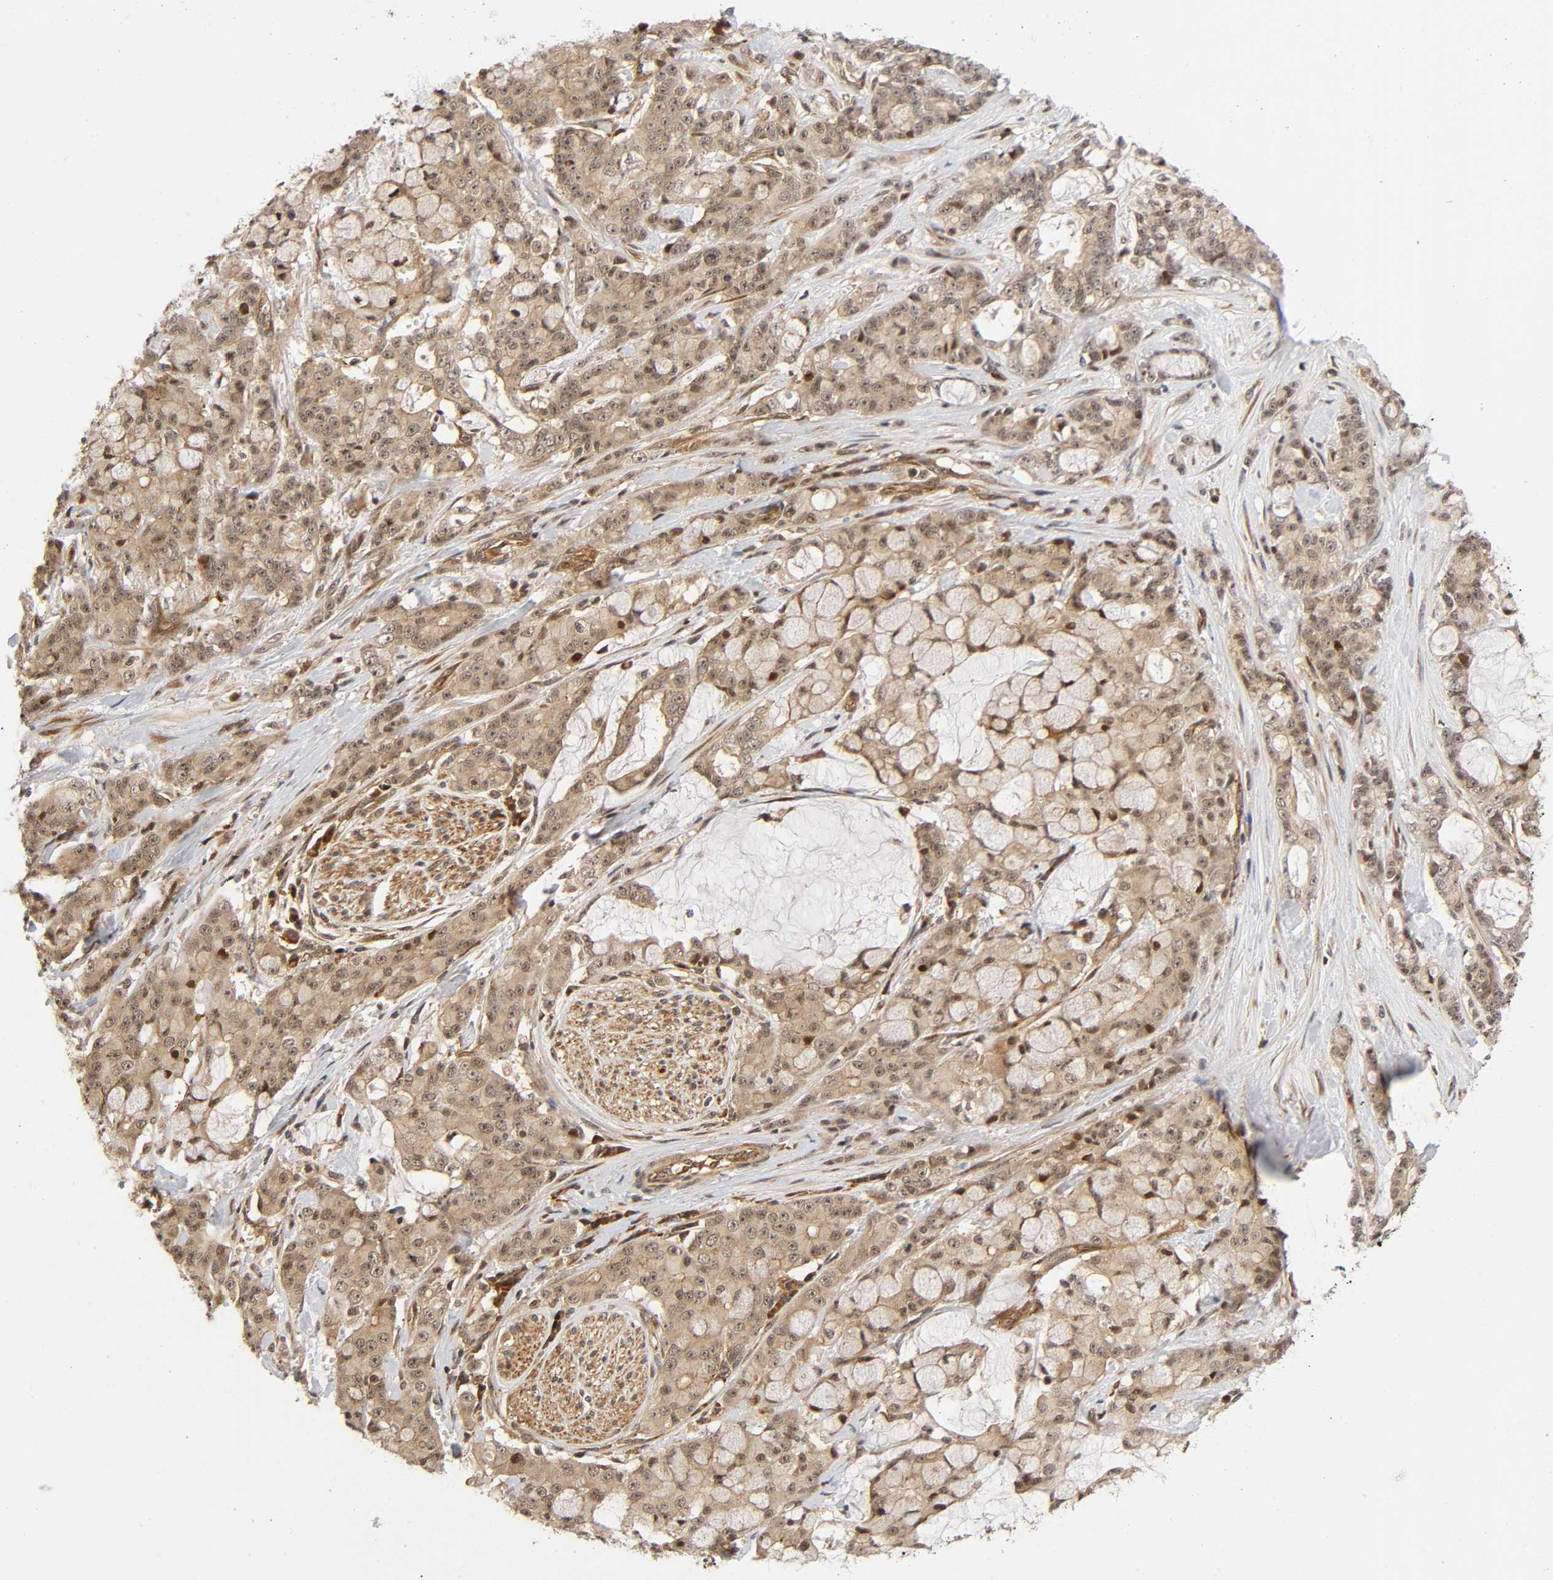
{"staining": {"intensity": "weak", "quantity": ">75%", "location": "cytoplasmic/membranous,nuclear"}, "tissue": "pancreatic cancer", "cell_type": "Tumor cells", "image_type": "cancer", "snomed": [{"axis": "morphology", "description": "Adenocarcinoma, NOS"}, {"axis": "topography", "description": "Pancreas"}], "caption": "DAB immunohistochemical staining of human pancreatic cancer (adenocarcinoma) exhibits weak cytoplasmic/membranous and nuclear protein staining in about >75% of tumor cells.", "gene": "IQCJ-SCHIP1", "patient": {"sex": "female", "age": 73}}